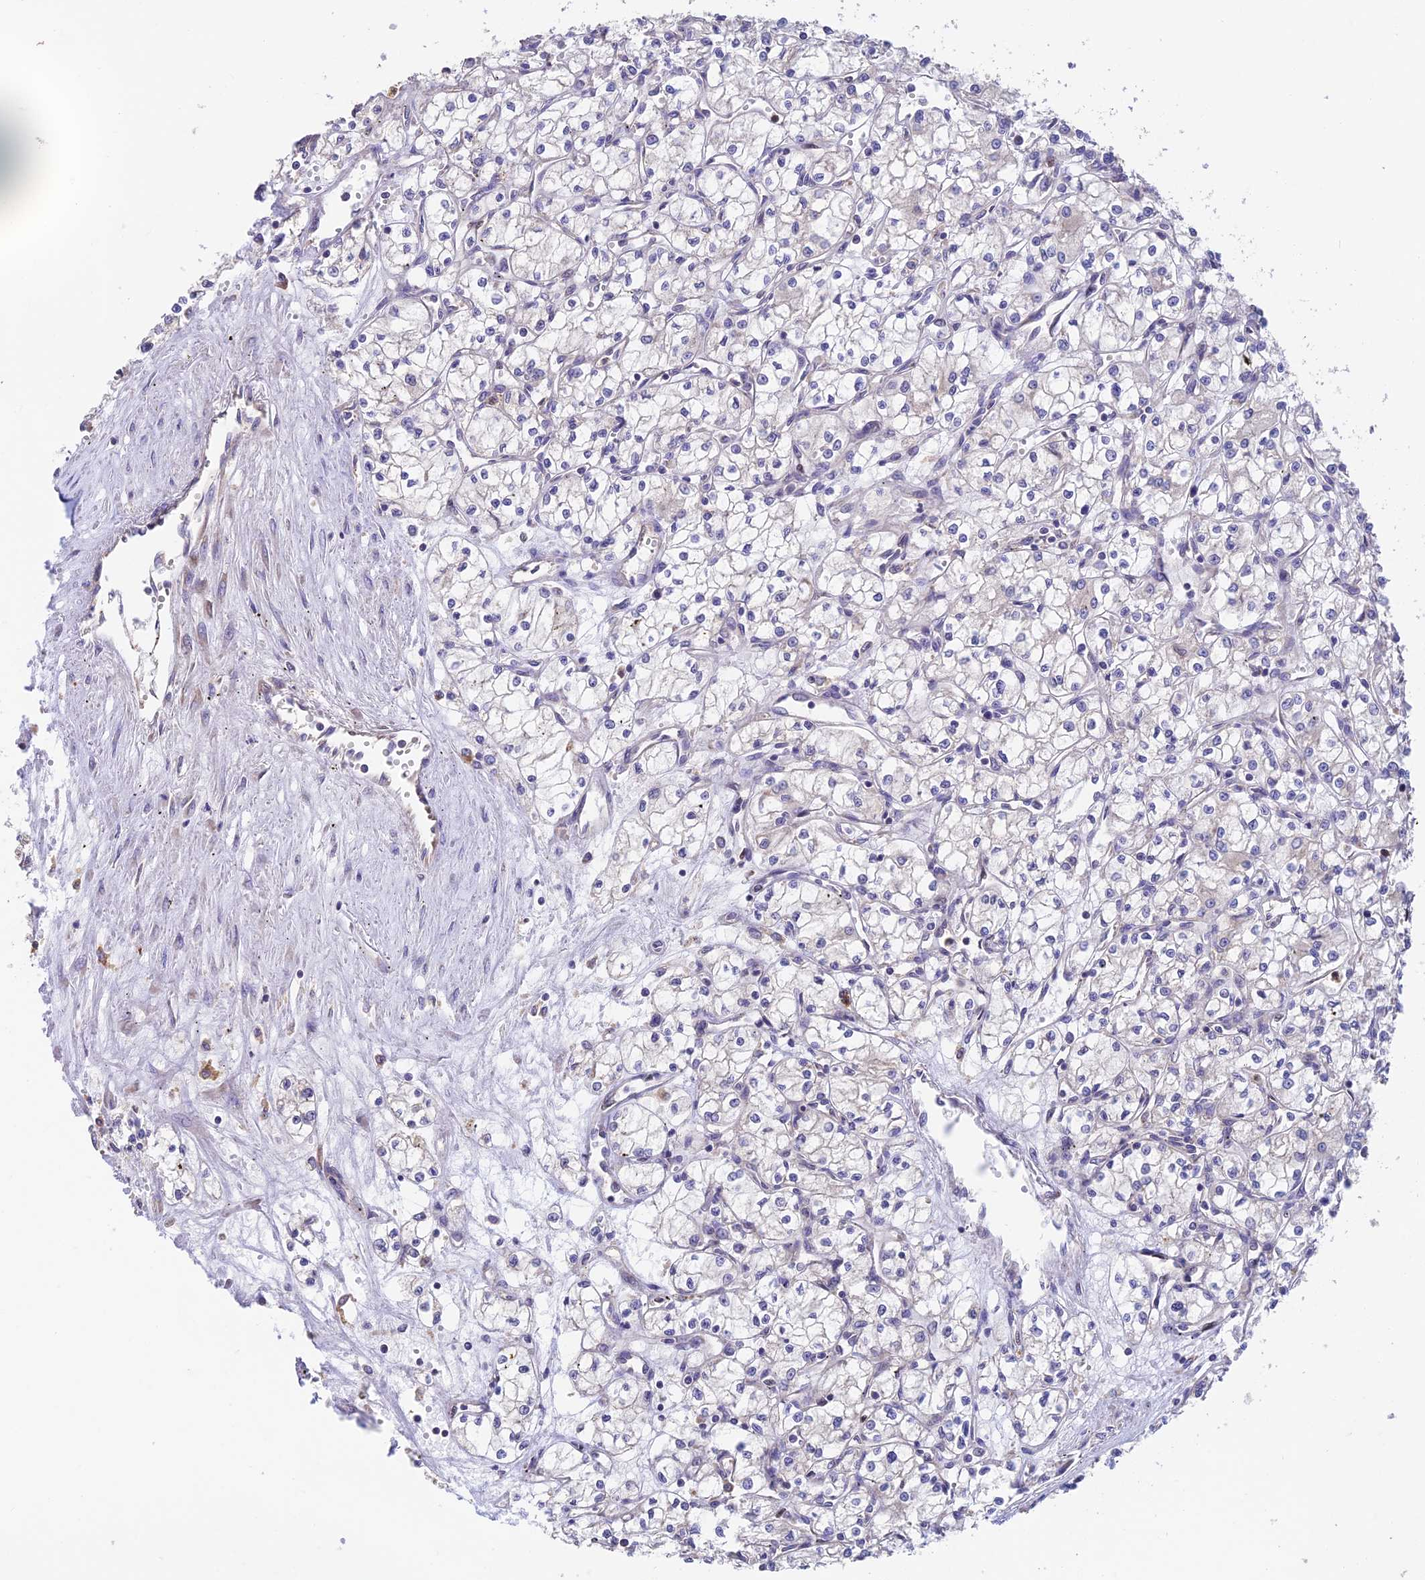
{"staining": {"intensity": "negative", "quantity": "none", "location": "none"}, "tissue": "renal cancer", "cell_type": "Tumor cells", "image_type": "cancer", "snomed": [{"axis": "morphology", "description": "Adenocarcinoma, NOS"}, {"axis": "topography", "description": "Kidney"}], "caption": "This is a photomicrograph of immunohistochemistry staining of adenocarcinoma (renal), which shows no expression in tumor cells. (DAB (3,3'-diaminobenzidine) IHC with hematoxylin counter stain).", "gene": "EMC3", "patient": {"sex": "male", "age": 59}}